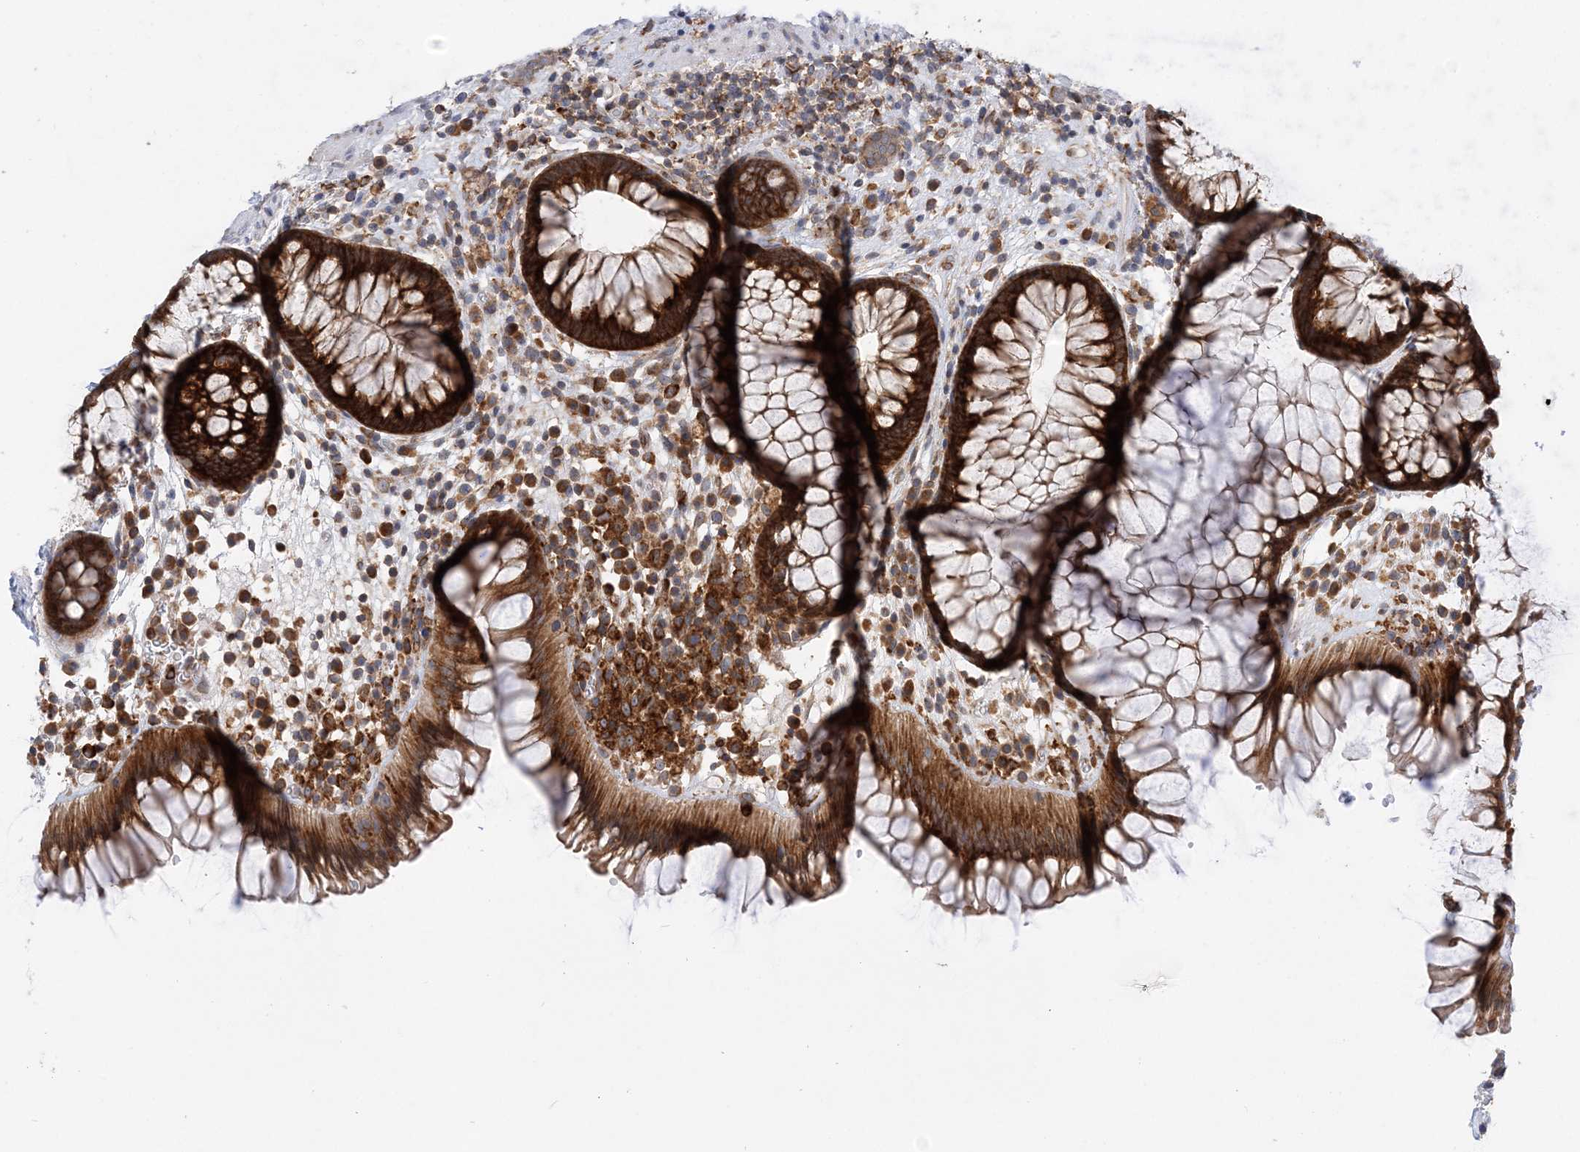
{"staining": {"intensity": "strong", "quantity": ">75%", "location": "cytoplasmic/membranous"}, "tissue": "rectum", "cell_type": "Glandular cells", "image_type": "normal", "snomed": [{"axis": "morphology", "description": "Normal tissue, NOS"}, {"axis": "topography", "description": "Rectum"}], "caption": "Immunohistochemical staining of benign human rectum reveals strong cytoplasmic/membranous protein positivity in about >75% of glandular cells.", "gene": "LARP4B", "patient": {"sex": "male", "age": 51}}